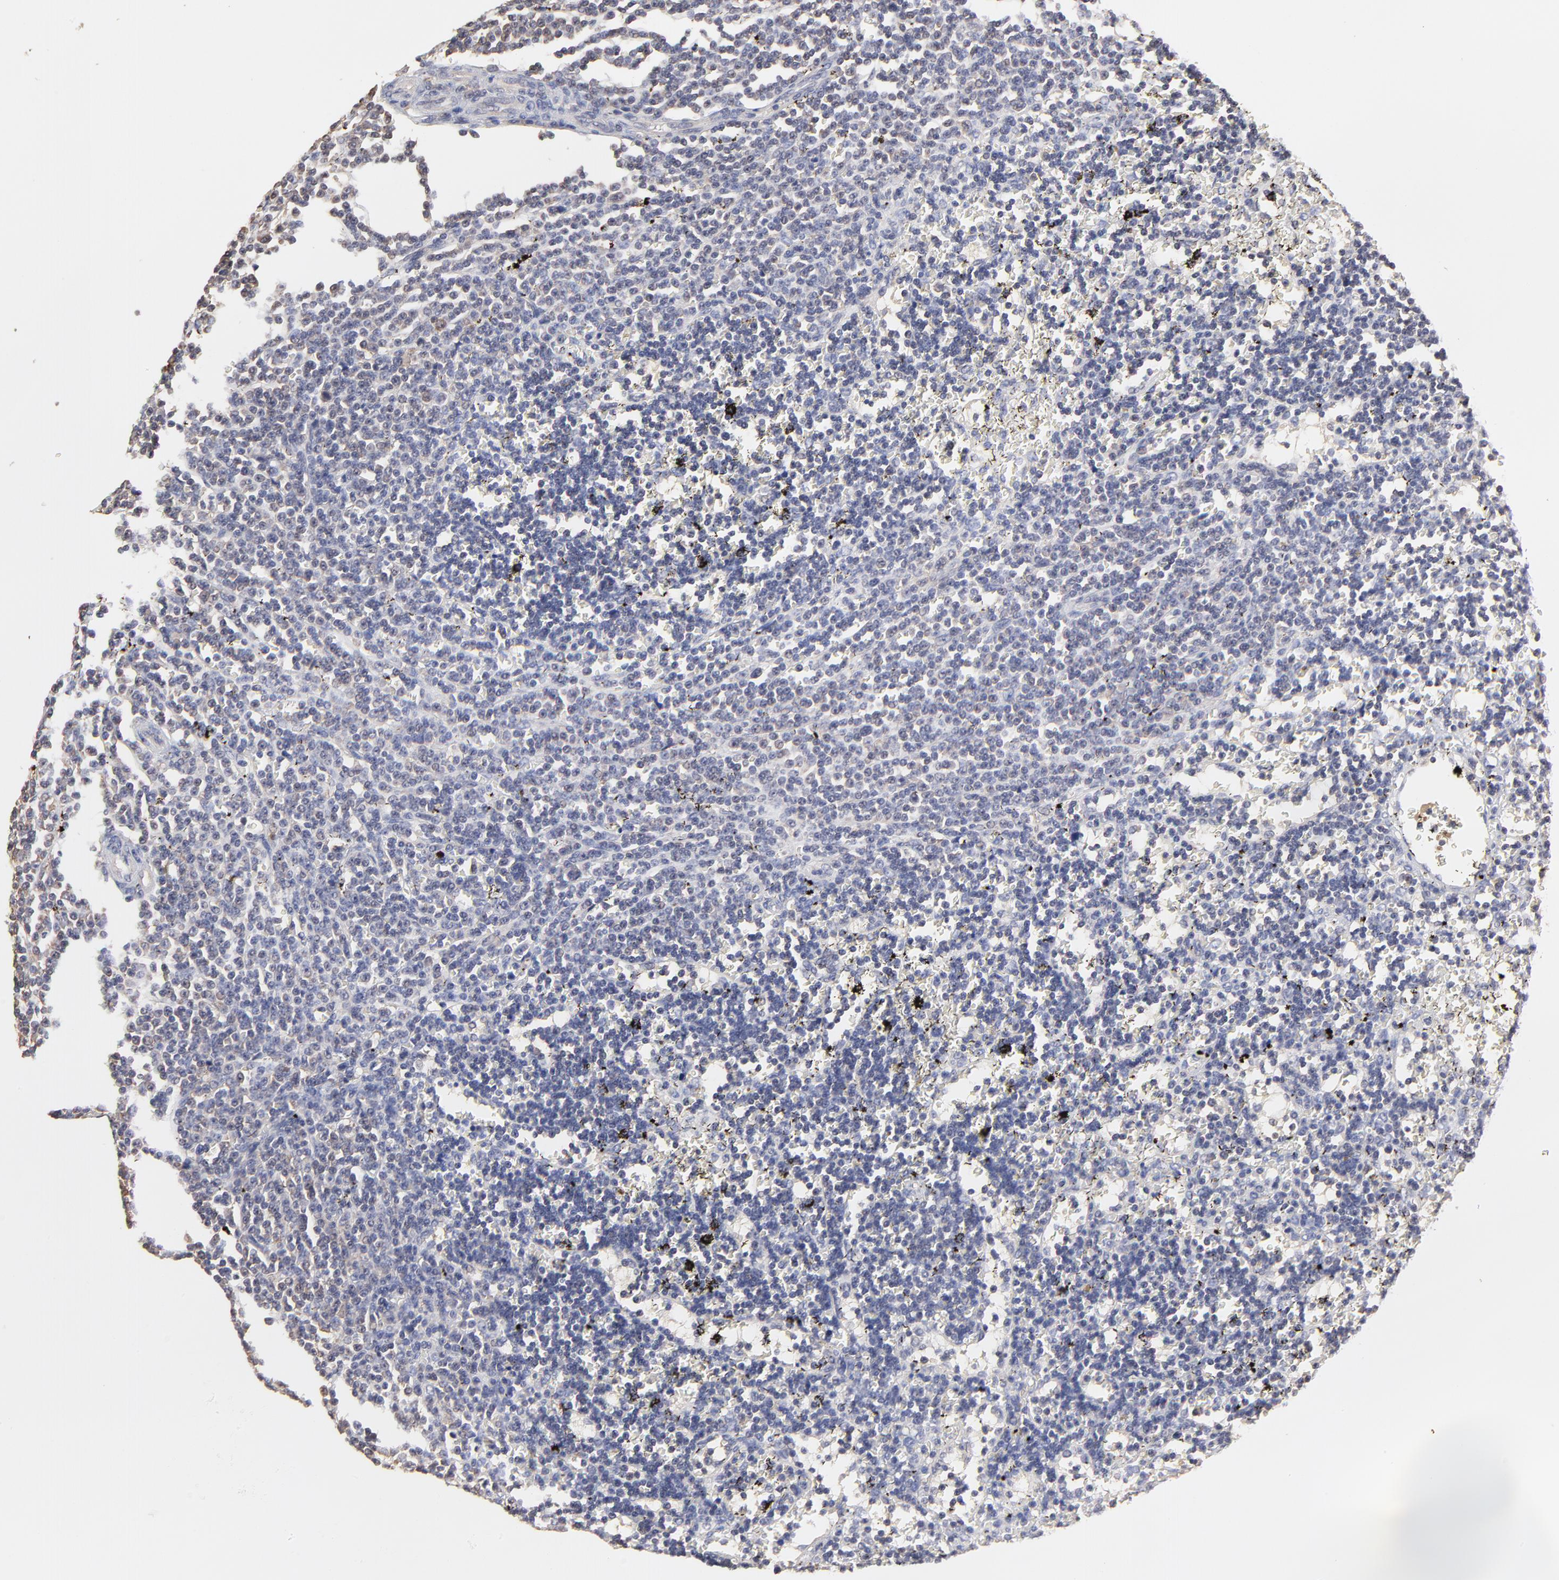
{"staining": {"intensity": "weak", "quantity": "<25%", "location": "cytoplasmic/membranous"}, "tissue": "lymphoma", "cell_type": "Tumor cells", "image_type": "cancer", "snomed": [{"axis": "morphology", "description": "Malignant lymphoma, non-Hodgkin's type, Low grade"}, {"axis": "topography", "description": "Spleen"}], "caption": "The immunohistochemistry (IHC) photomicrograph has no significant expression in tumor cells of lymphoma tissue. Brightfield microscopy of immunohistochemistry (IHC) stained with DAB (3,3'-diaminobenzidine) (brown) and hematoxylin (blue), captured at high magnification.", "gene": "CCT2", "patient": {"sex": "male", "age": 60}}